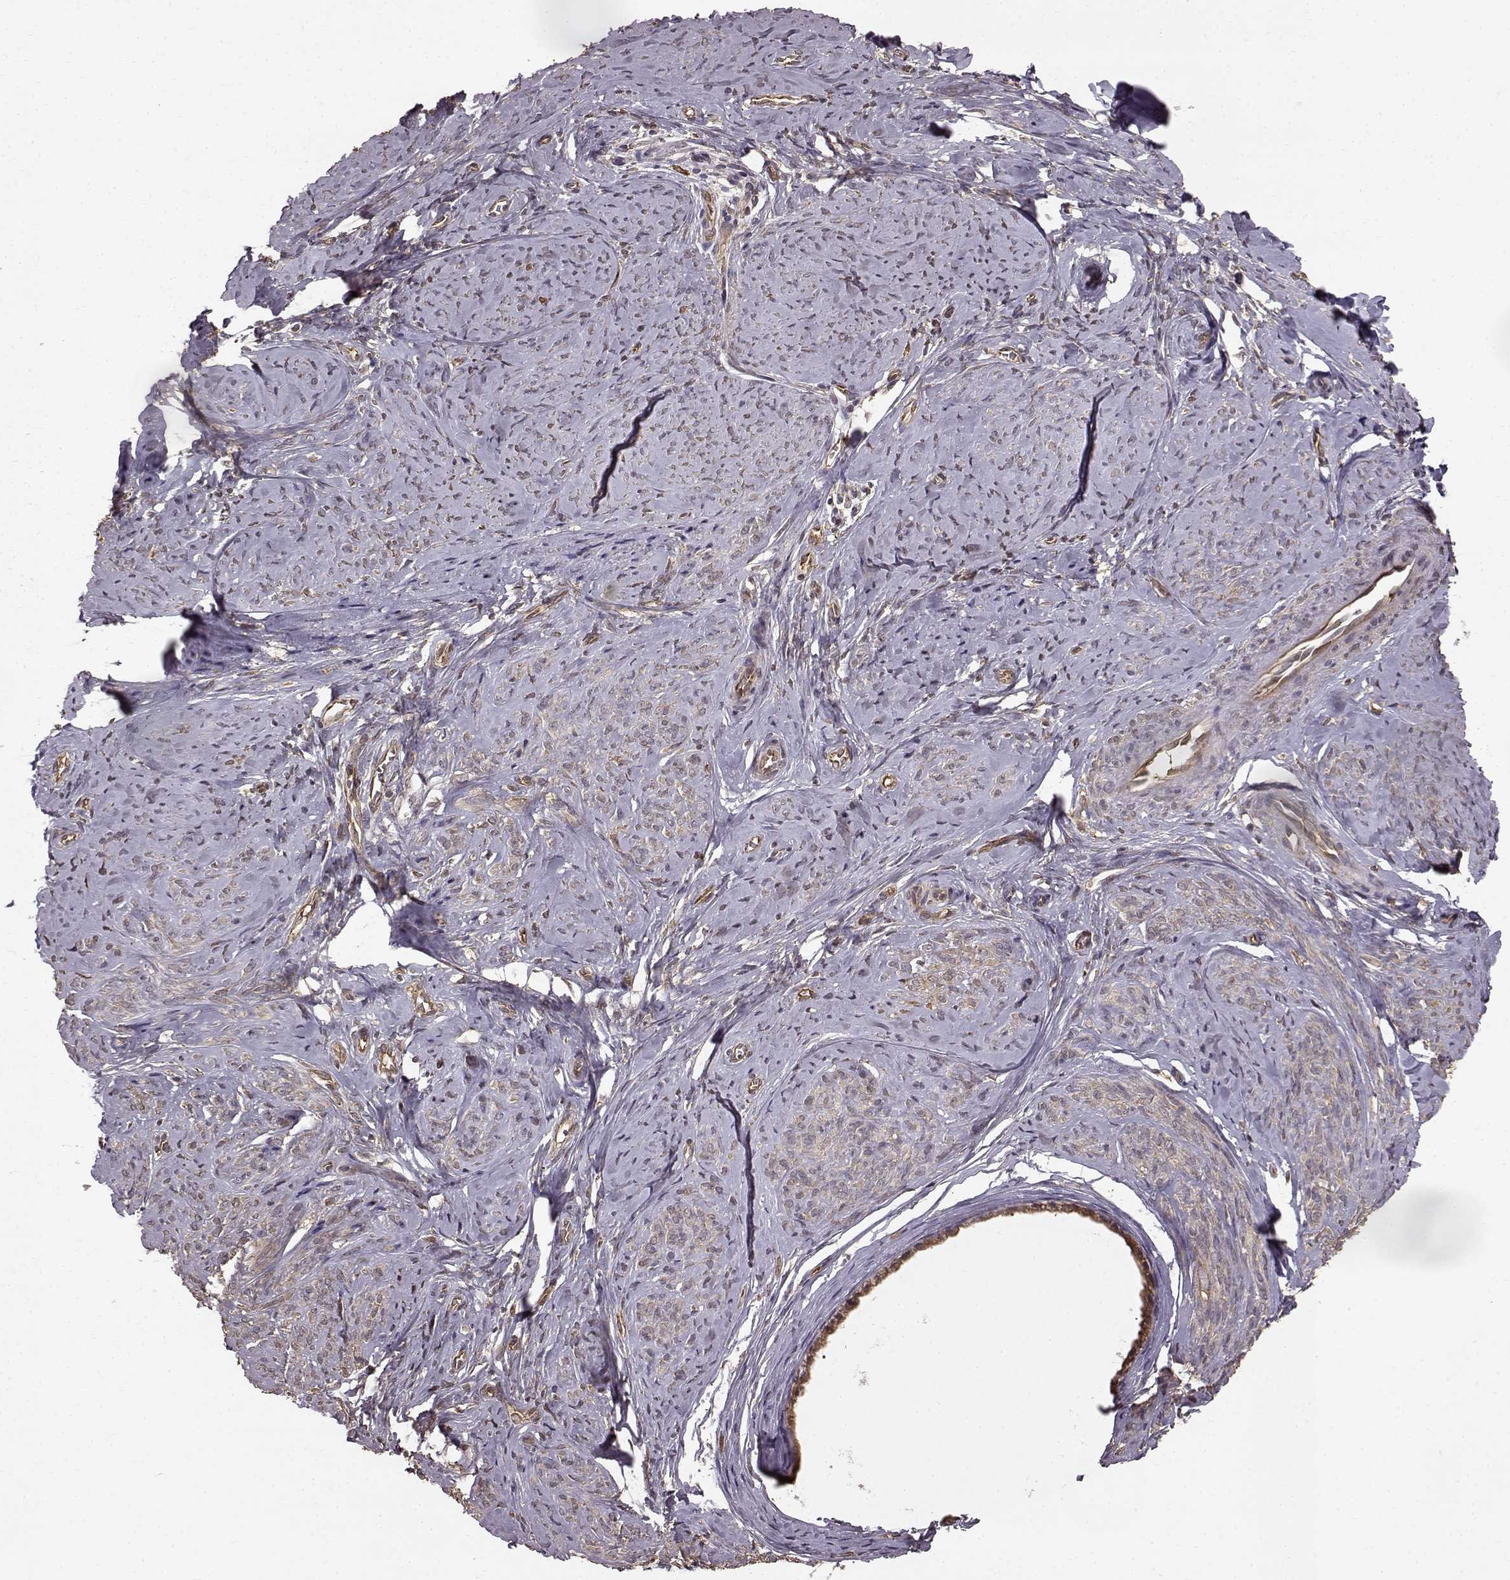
{"staining": {"intensity": "weak", "quantity": "<25%", "location": "cytoplasmic/membranous"}, "tissue": "smooth muscle", "cell_type": "Smooth muscle cells", "image_type": "normal", "snomed": [{"axis": "morphology", "description": "Normal tissue, NOS"}, {"axis": "topography", "description": "Smooth muscle"}], "caption": "This image is of unremarkable smooth muscle stained with immunohistochemistry (IHC) to label a protein in brown with the nuclei are counter-stained blue. There is no staining in smooth muscle cells.", "gene": "NME1", "patient": {"sex": "female", "age": 48}}